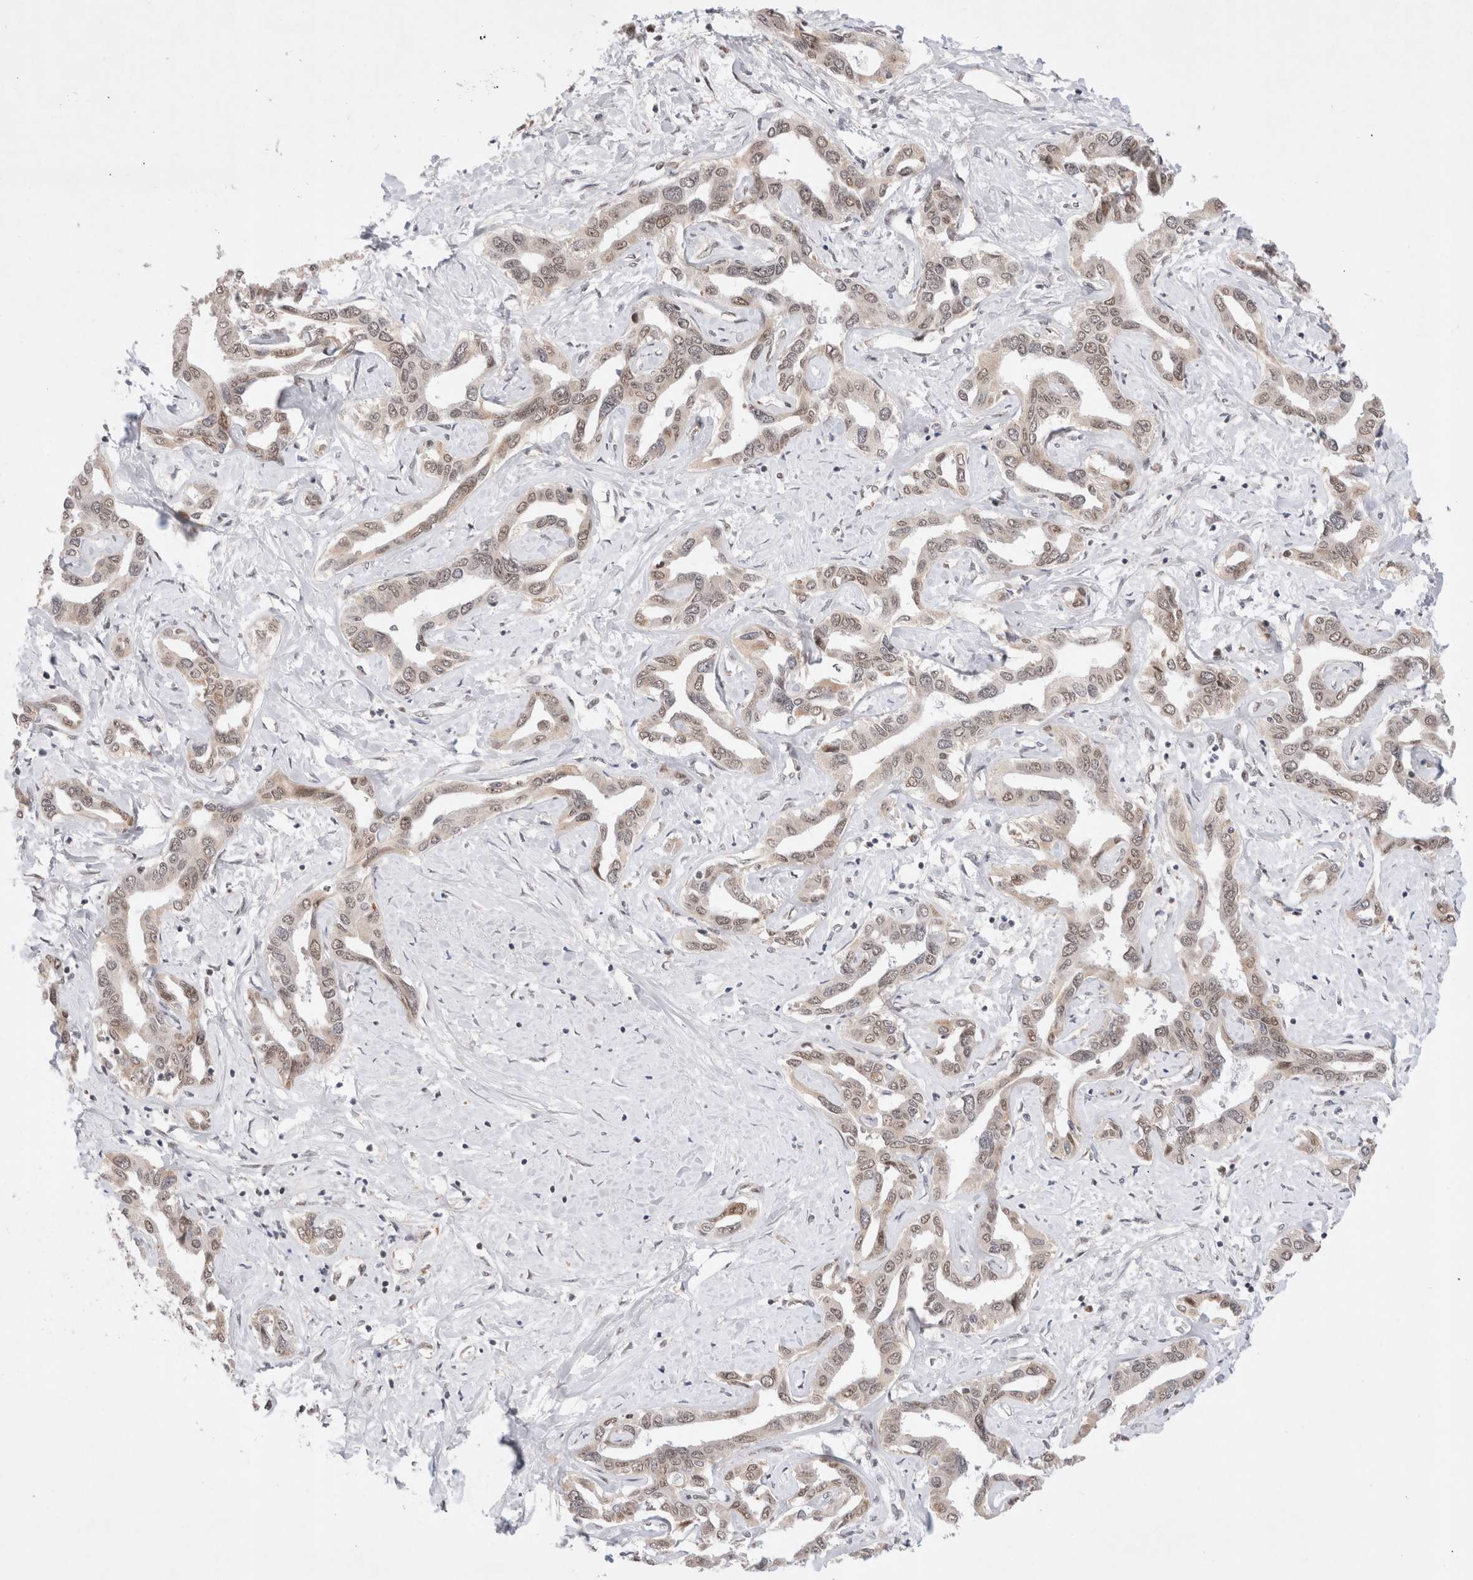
{"staining": {"intensity": "weak", "quantity": ">75%", "location": "nuclear"}, "tissue": "liver cancer", "cell_type": "Tumor cells", "image_type": "cancer", "snomed": [{"axis": "morphology", "description": "Cholangiocarcinoma"}, {"axis": "topography", "description": "Liver"}], "caption": "Protein expression analysis of liver cholangiocarcinoma reveals weak nuclear positivity in about >75% of tumor cells.", "gene": "GTF2I", "patient": {"sex": "male", "age": 59}}